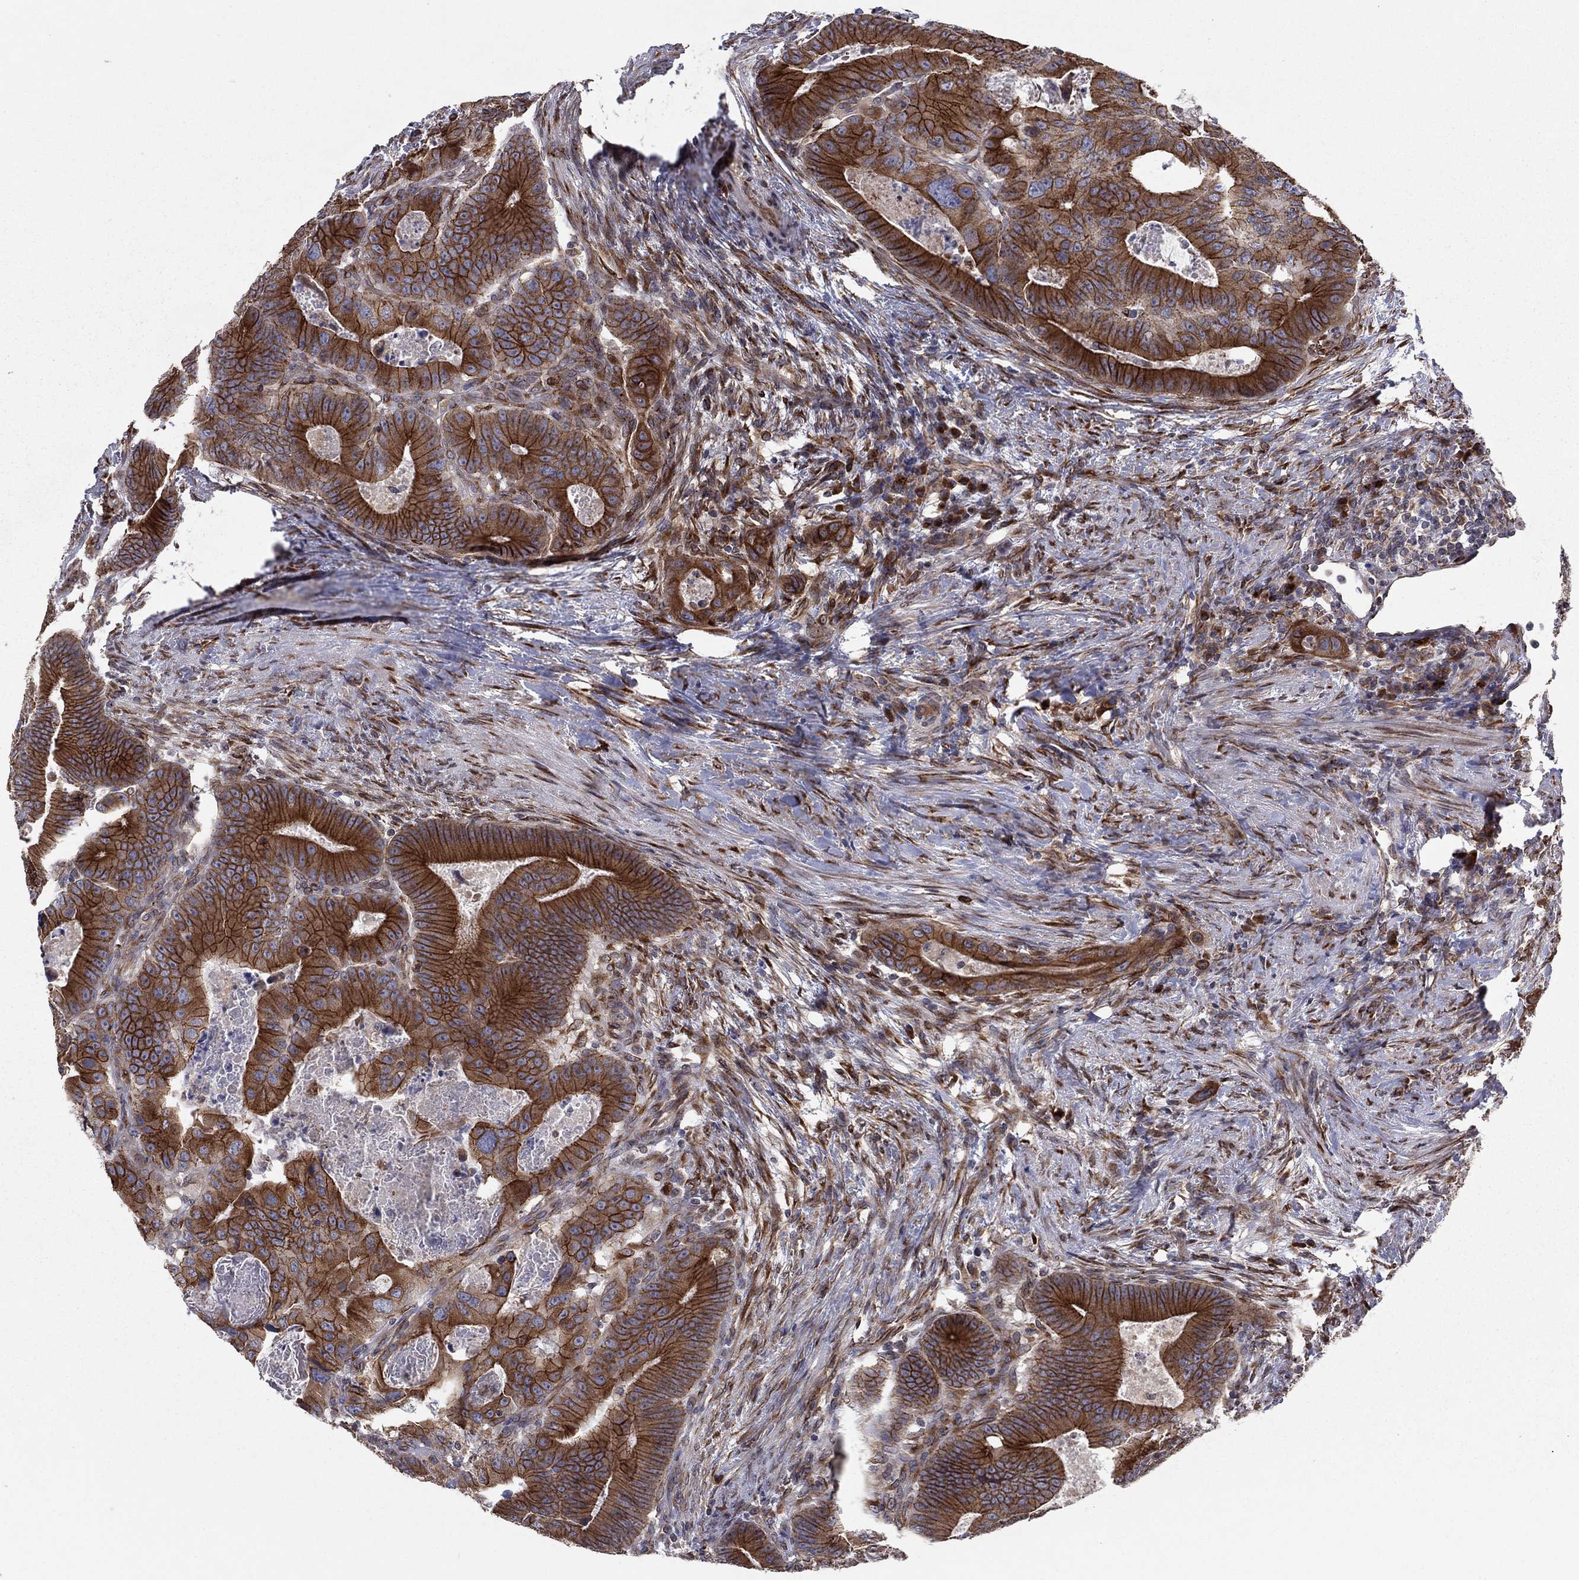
{"staining": {"intensity": "strong", "quantity": ">75%", "location": "cytoplasmic/membranous"}, "tissue": "colorectal cancer", "cell_type": "Tumor cells", "image_type": "cancer", "snomed": [{"axis": "morphology", "description": "Adenocarcinoma, NOS"}, {"axis": "topography", "description": "Rectum"}], "caption": "There is high levels of strong cytoplasmic/membranous expression in tumor cells of colorectal cancer, as demonstrated by immunohistochemical staining (brown color).", "gene": "YIF1A", "patient": {"sex": "male", "age": 64}}